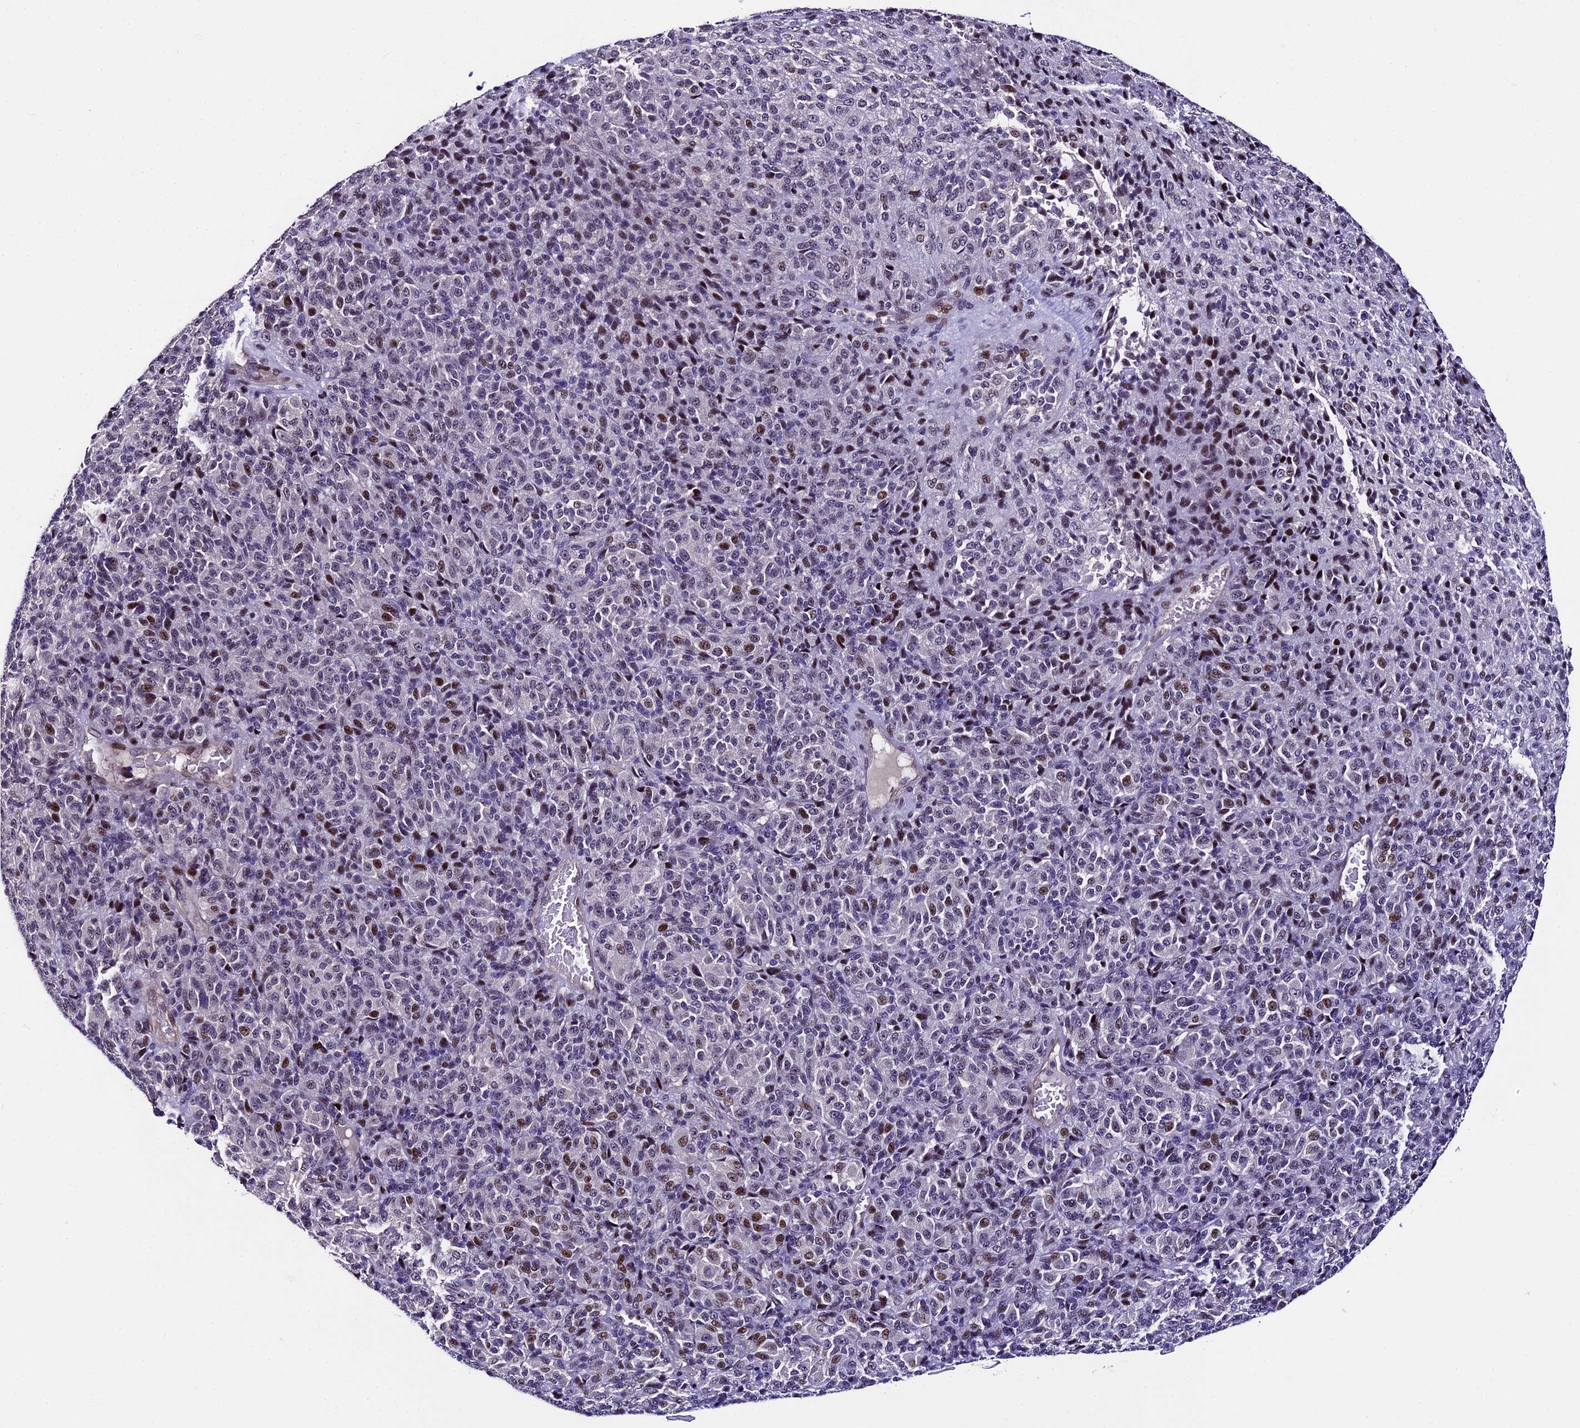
{"staining": {"intensity": "moderate", "quantity": "<25%", "location": "nuclear"}, "tissue": "melanoma", "cell_type": "Tumor cells", "image_type": "cancer", "snomed": [{"axis": "morphology", "description": "Malignant melanoma, Metastatic site"}, {"axis": "topography", "description": "Brain"}], "caption": "Protein expression analysis of malignant melanoma (metastatic site) shows moderate nuclear positivity in approximately <25% of tumor cells.", "gene": "TCP11L2", "patient": {"sex": "female", "age": 56}}